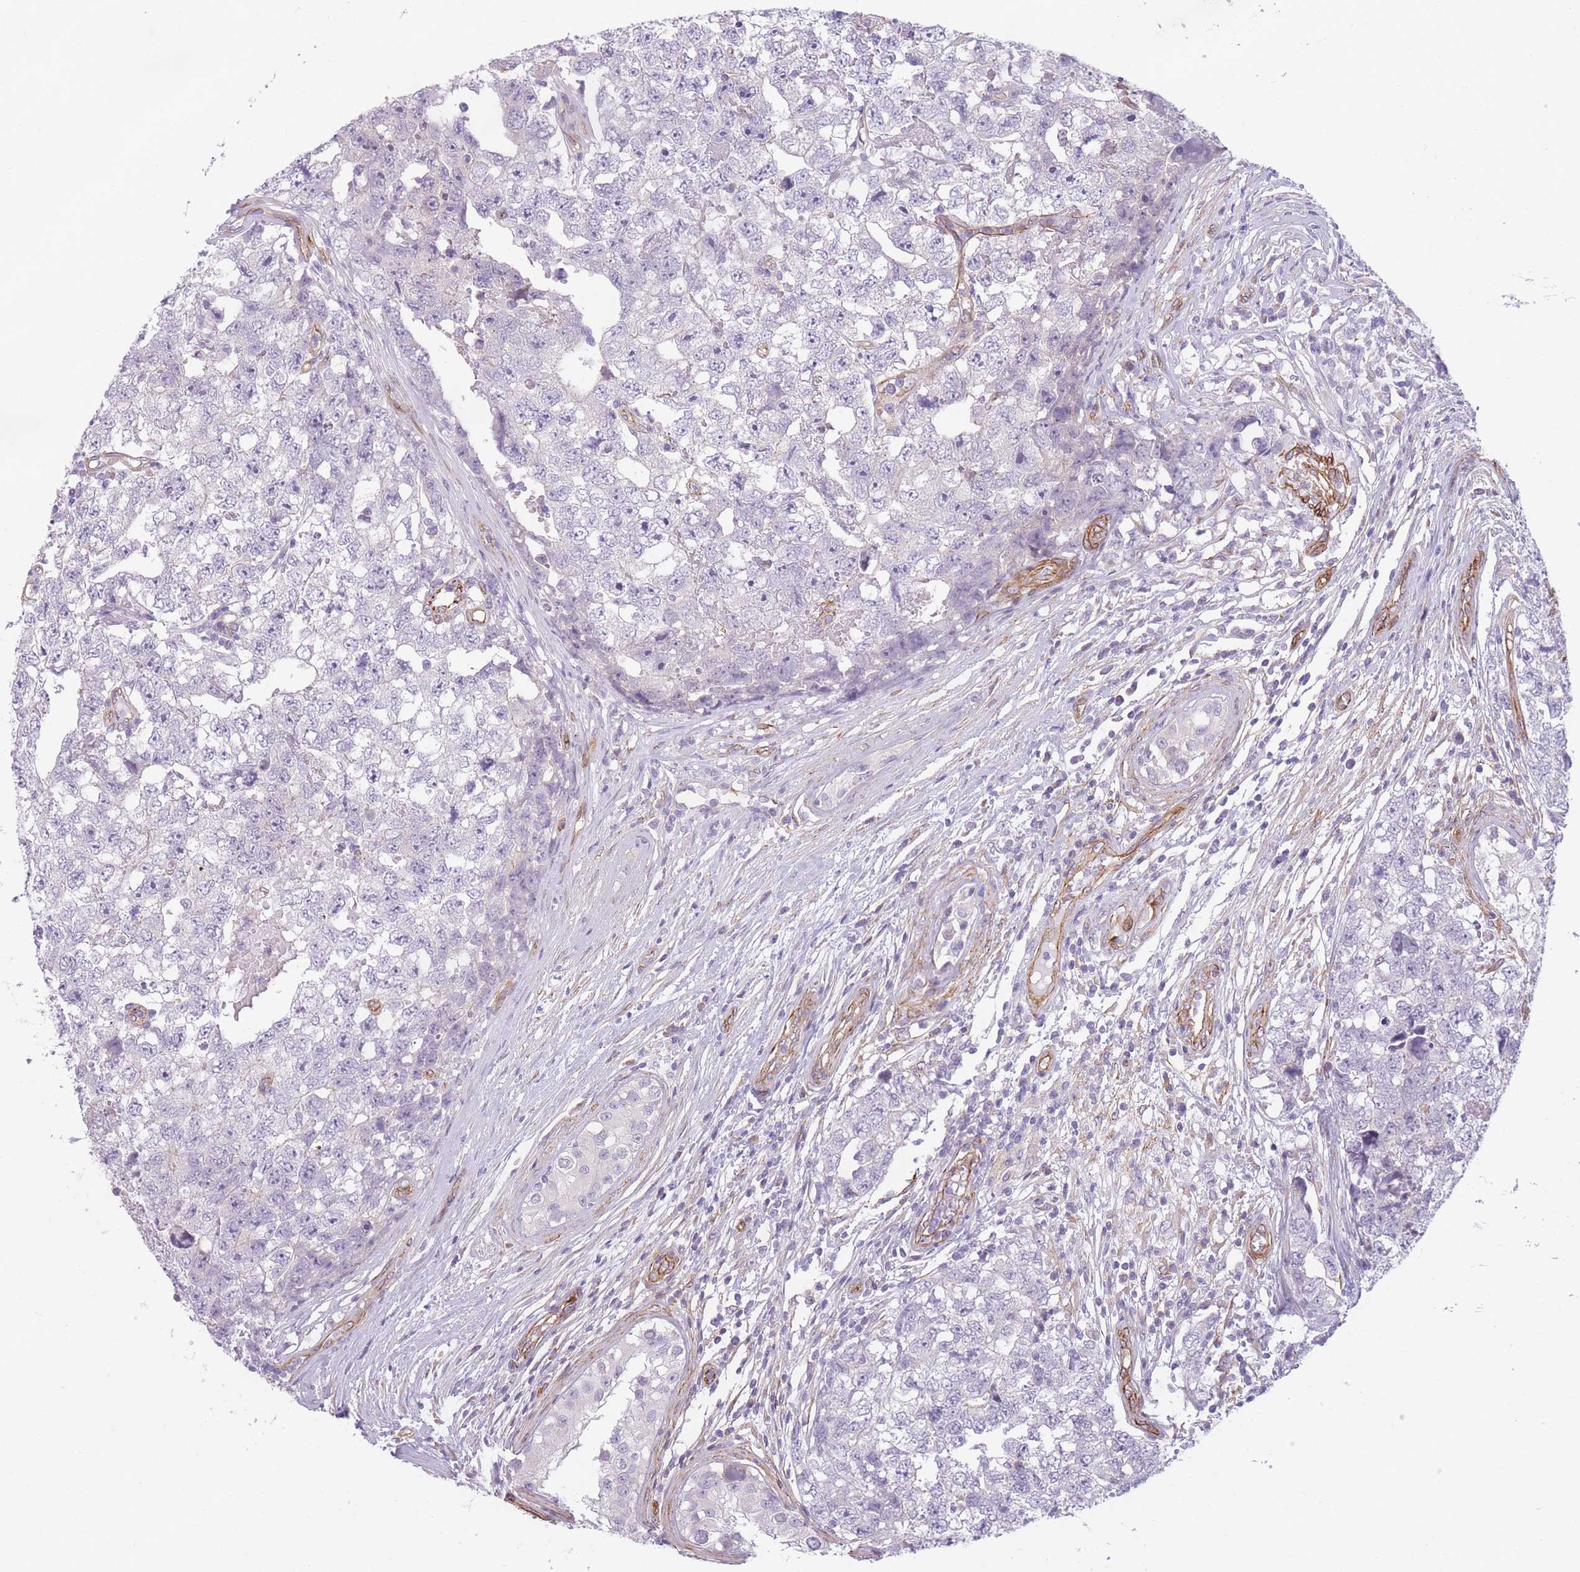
{"staining": {"intensity": "negative", "quantity": "none", "location": "none"}, "tissue": "testis cancer", "cell_type": "Tumor cells", "image_type": "cancer", "snomed": [{"axis": "morphology", "description": "Carcinoma, Embryonal, NOS"}, {"axis": "topography", "description": "Testis"}], "caption": "Human testis cancer stained for a protein using immunohistochemistry (IHC) shows no positivity in tumor cells.", "gene": "OR6B3", "patient": {"sex": "male", "age": 22}}